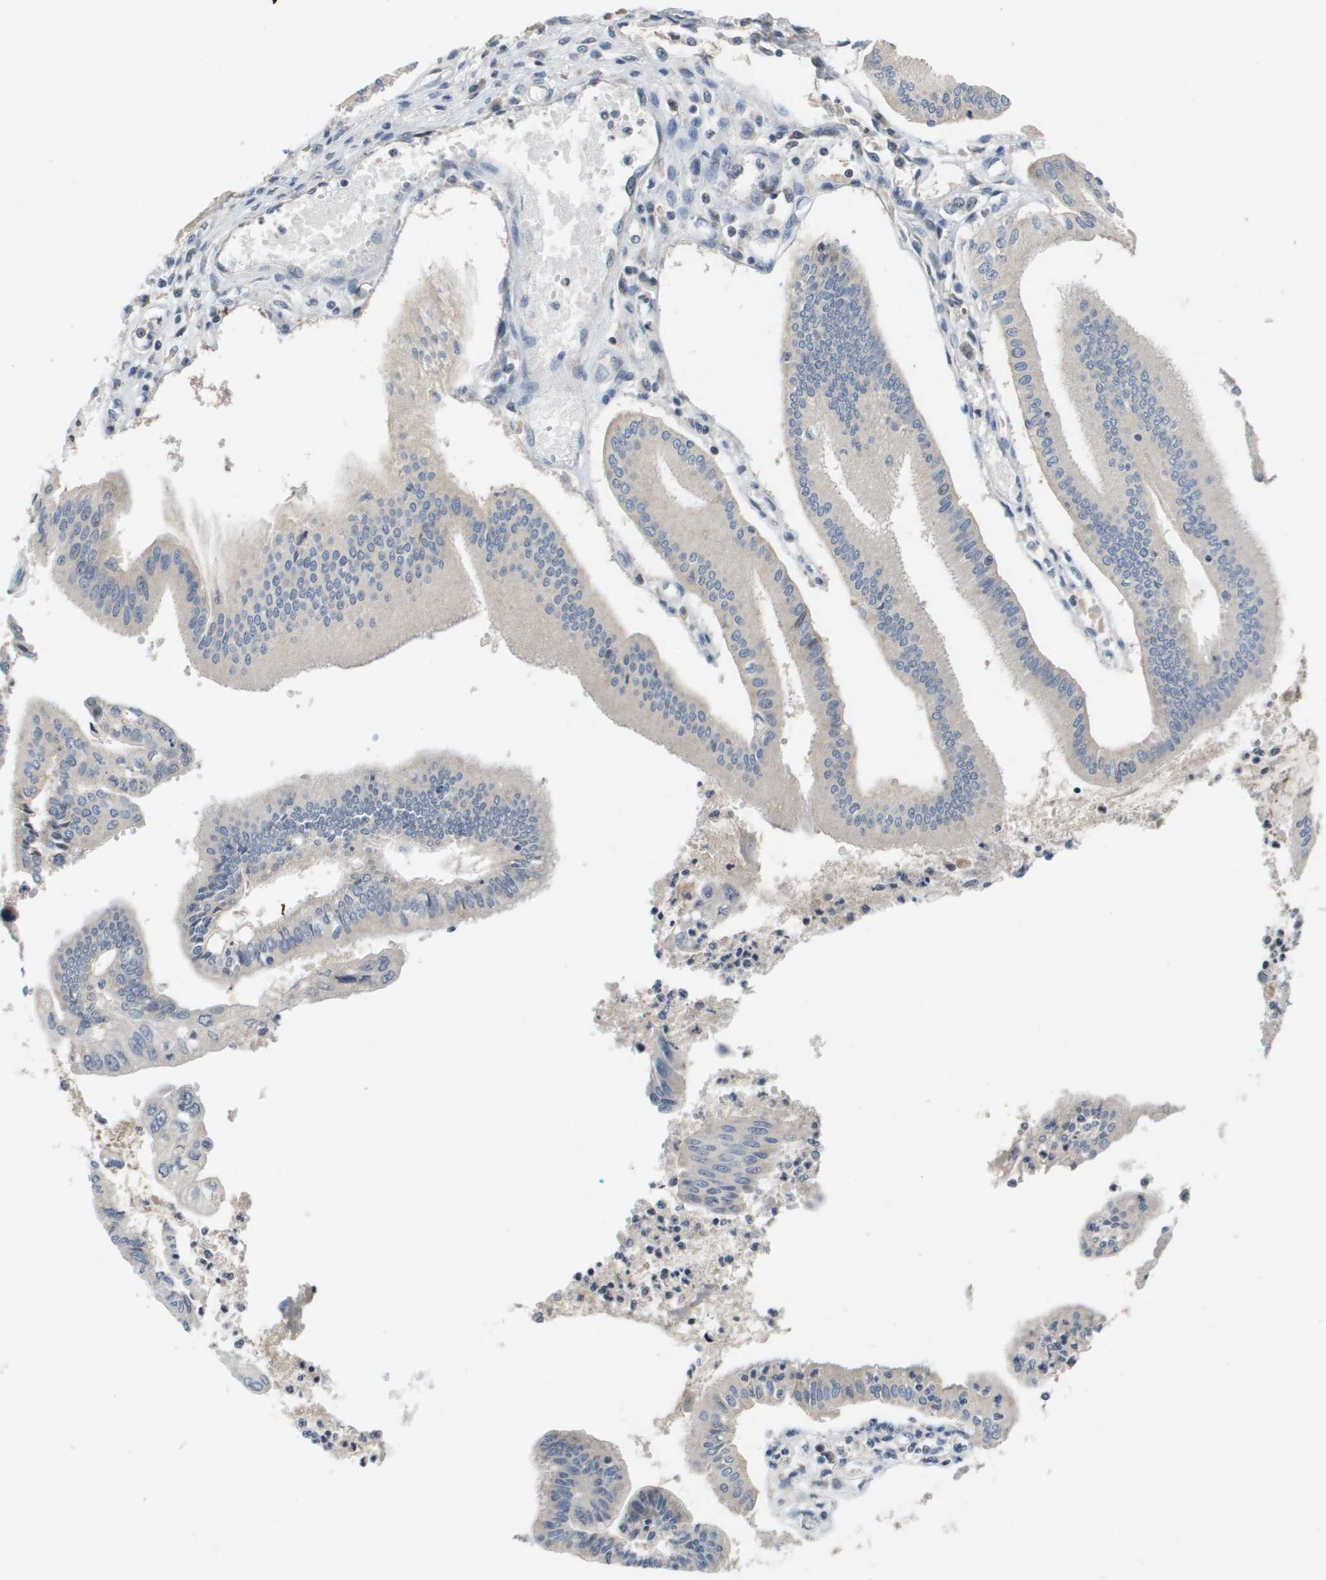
{"staining": {"intensity": "weak", "quantity": "<25%", "location": "cytoplasmic/membranous"}, "tissue": "pancreatic cancer", "cell_type": "Tumor cells", "image_type": "cancer", "snomed": [{"axis": "morphology", "description": "Adenocarcinoma, NOS"}, {"axis": "topography", "description": "Pancreas"}], "caption": "The image reveals no staining of tumor cells in pancreatic cancer (adenocarcinoma). The staining is performed using DAB brown chromogen with nuclei counter-stained in using hematoxylin.", "gene": "CAPN11", "patient": {"sex": "male", "age": 56}}